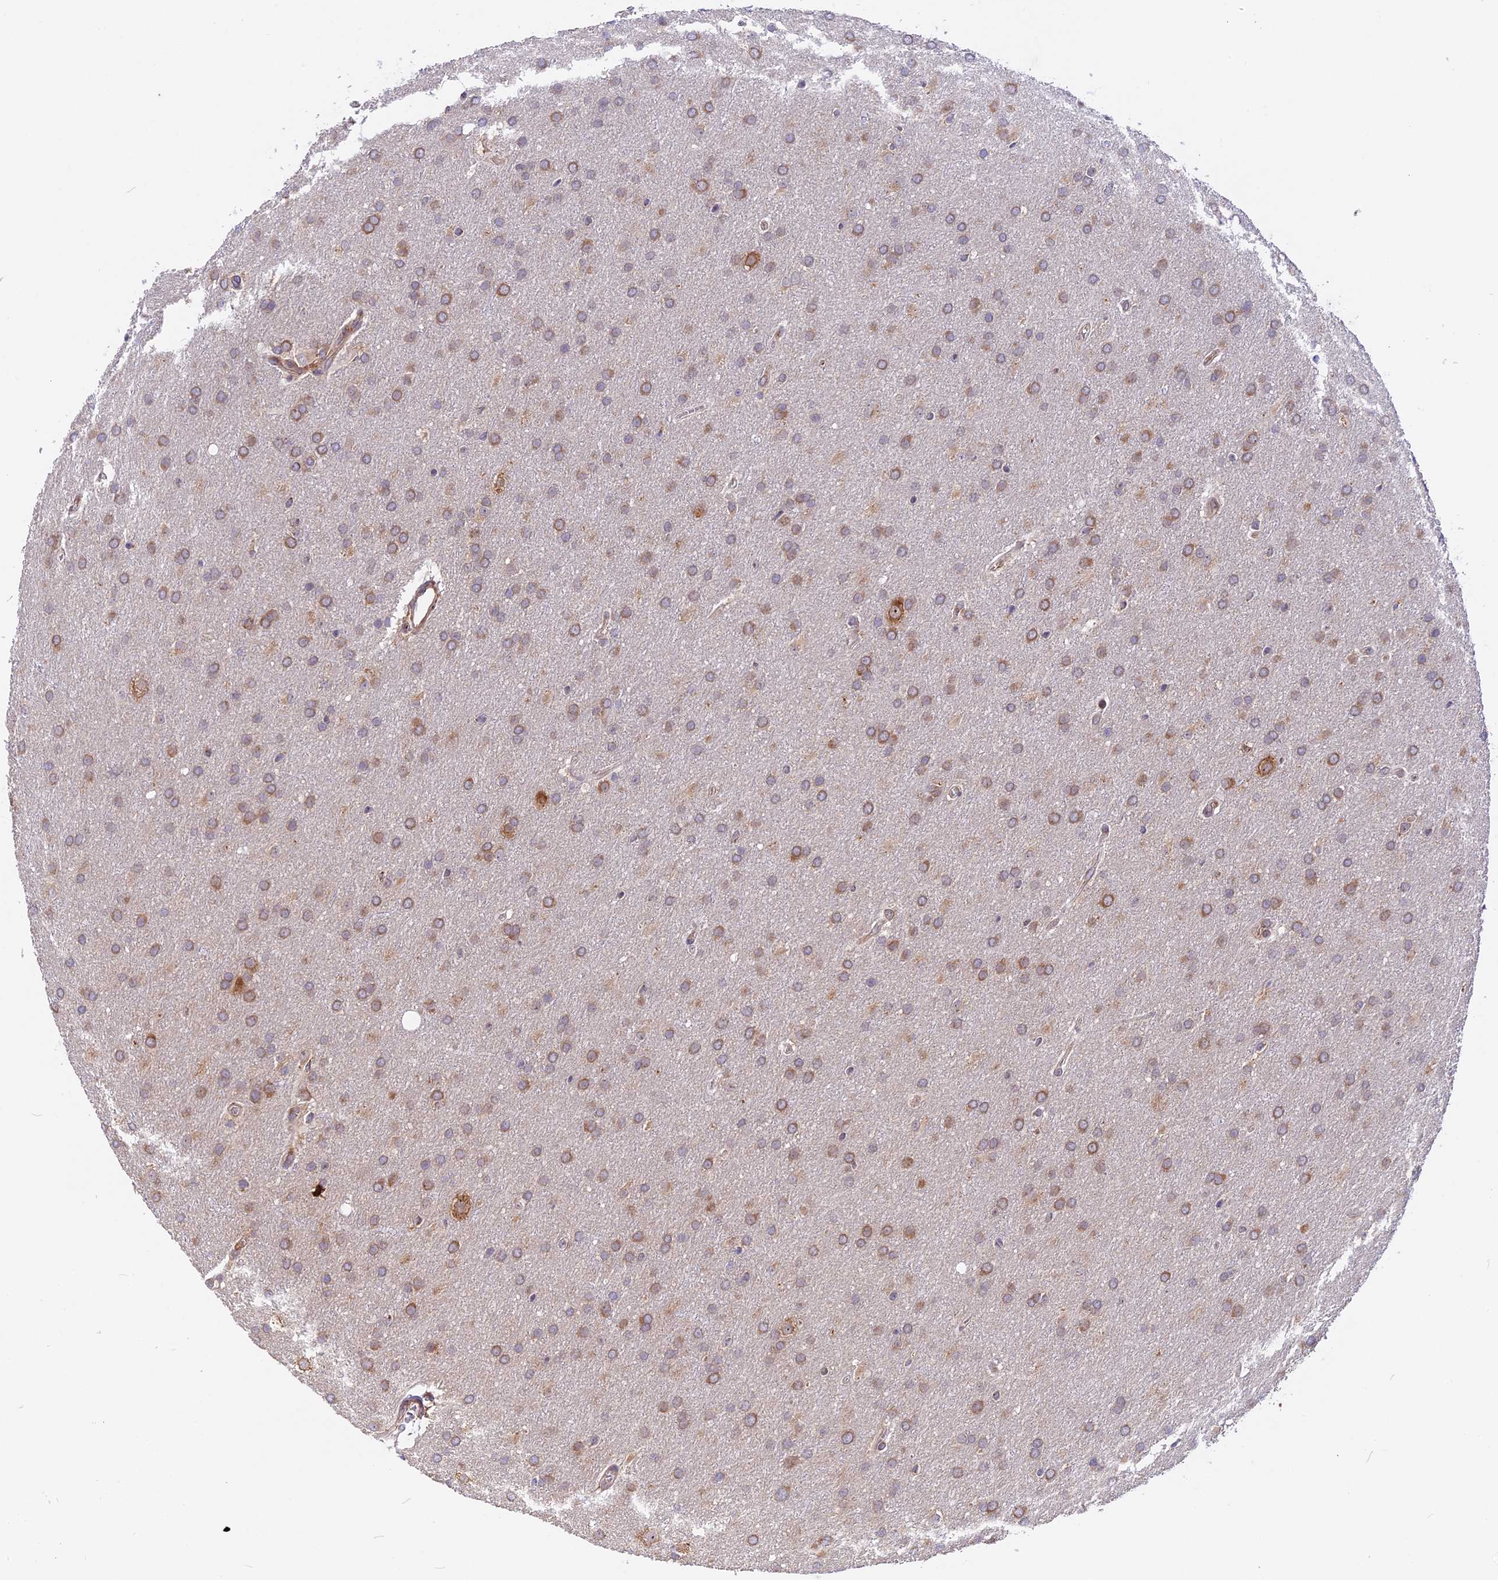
{"staining": {"intensity": "weak", "quantity": "25%-75%", "location": "cytoplasmic/membranous"}, "tissue": "glioma", "cell_type": "Tumor cells", "image_type": "cancer", "snomed": [{"axis": "morphology", "description": "Glioma, malignant, Low grade"}, {"axis": "topography", "description": "Brain"}], "caption": "Approximately 25%-75% of tumor cells in human glioma exhibit weak cytoplasmic/membranous protein positivity as visualized by brown immunohistochemical staining.", "gene": "GNPTAB", "patient": {"sex": "female", "age": 32}}